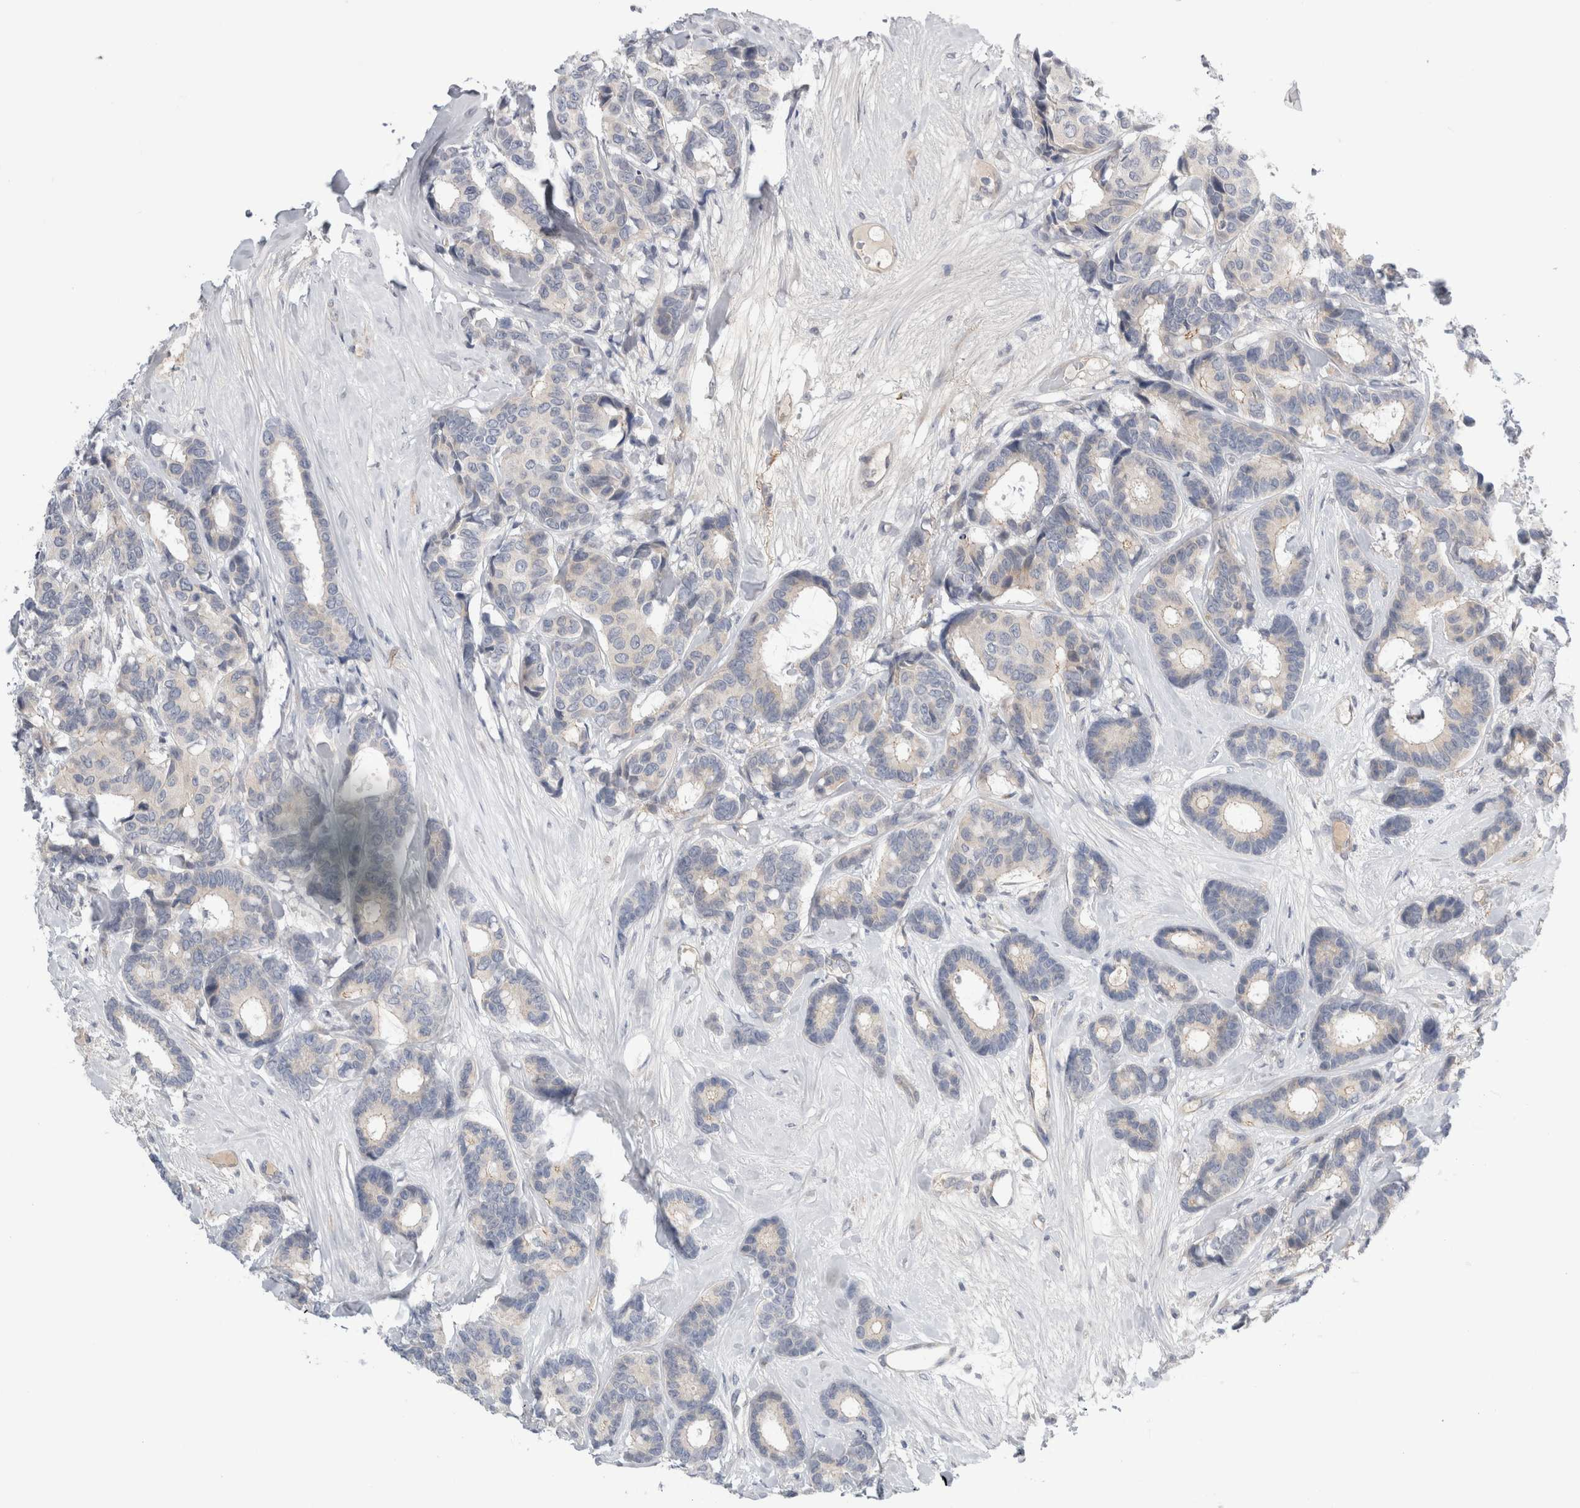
{"staining": {"intensity": "negative", "quantity": "none", "location": "none"}, "tissue": "breast cancer", "cell_type": "Tumor cells", "image_type": "cancer", "snomed": [{"axis": "morphology", "description": "Duct carcinoma"}, {"axis": "topography", "description": "Breast"}], "caption": "DAB (3,3'-diaminobenzidine) immunohistochemical staining of intraductal carcinoma (breast) displays no significant expression in tumor cells.", "gene": "TAFA5", "patient": {"sex": "female", "age": 87}}